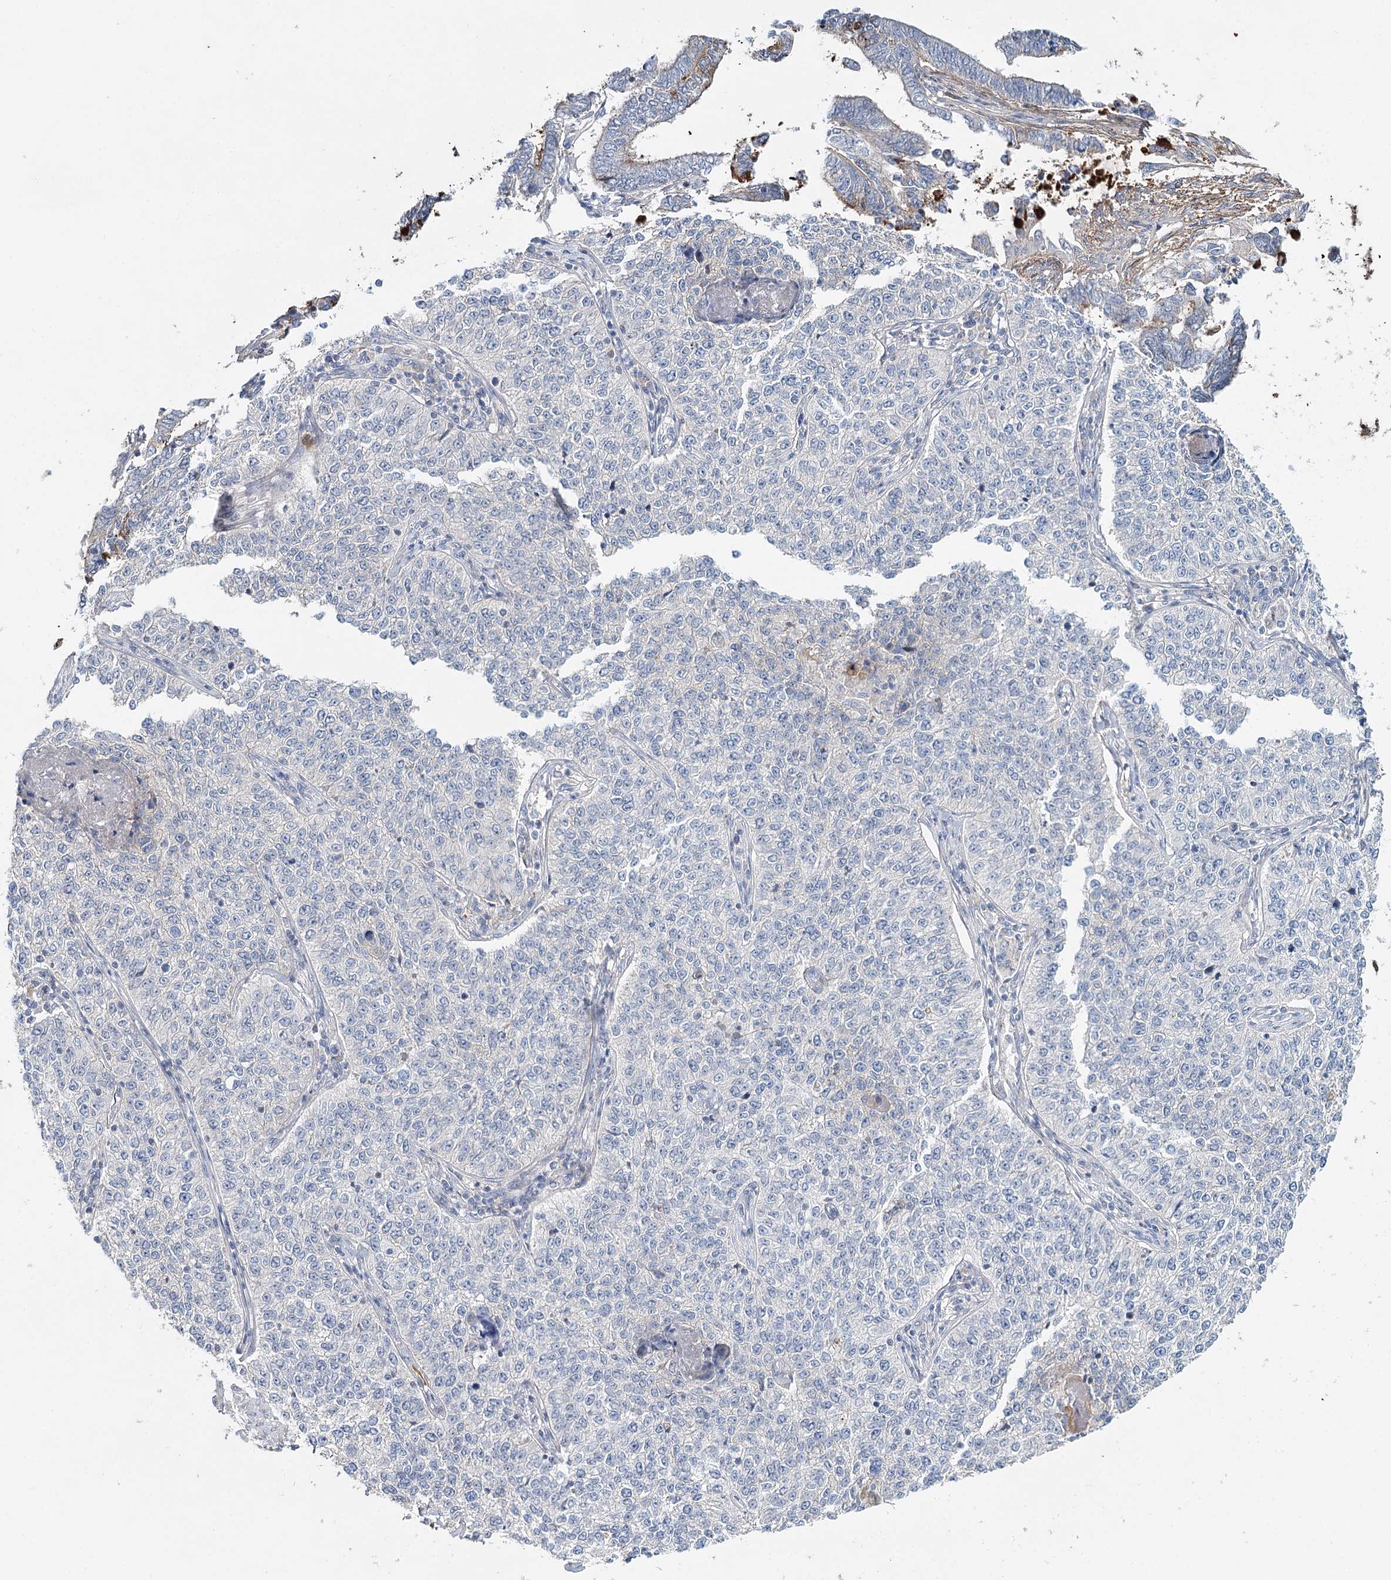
{"staining": {"intensity": "negative", "quantity": "none", "location": "none"}, "tissue": "cervical cancer", "cell_type": "Tumor cells", "image_type": "cancer", "snomed": [{"axis": "morphology", "description": "Squamous cell carcinoma, NOS"}, {"axis": "topography", "description": "Cervix"}], "caption": "High magnification brightfield microscopy of cervical cancer stained with DAB (3,3'-diaminobenzidine) (brown) and counterstained with hematoxylin (blue): tumor cells show no significant positivity.", "gene": "ALKBH8", "patient": {"sex": "female", "age": 35}}